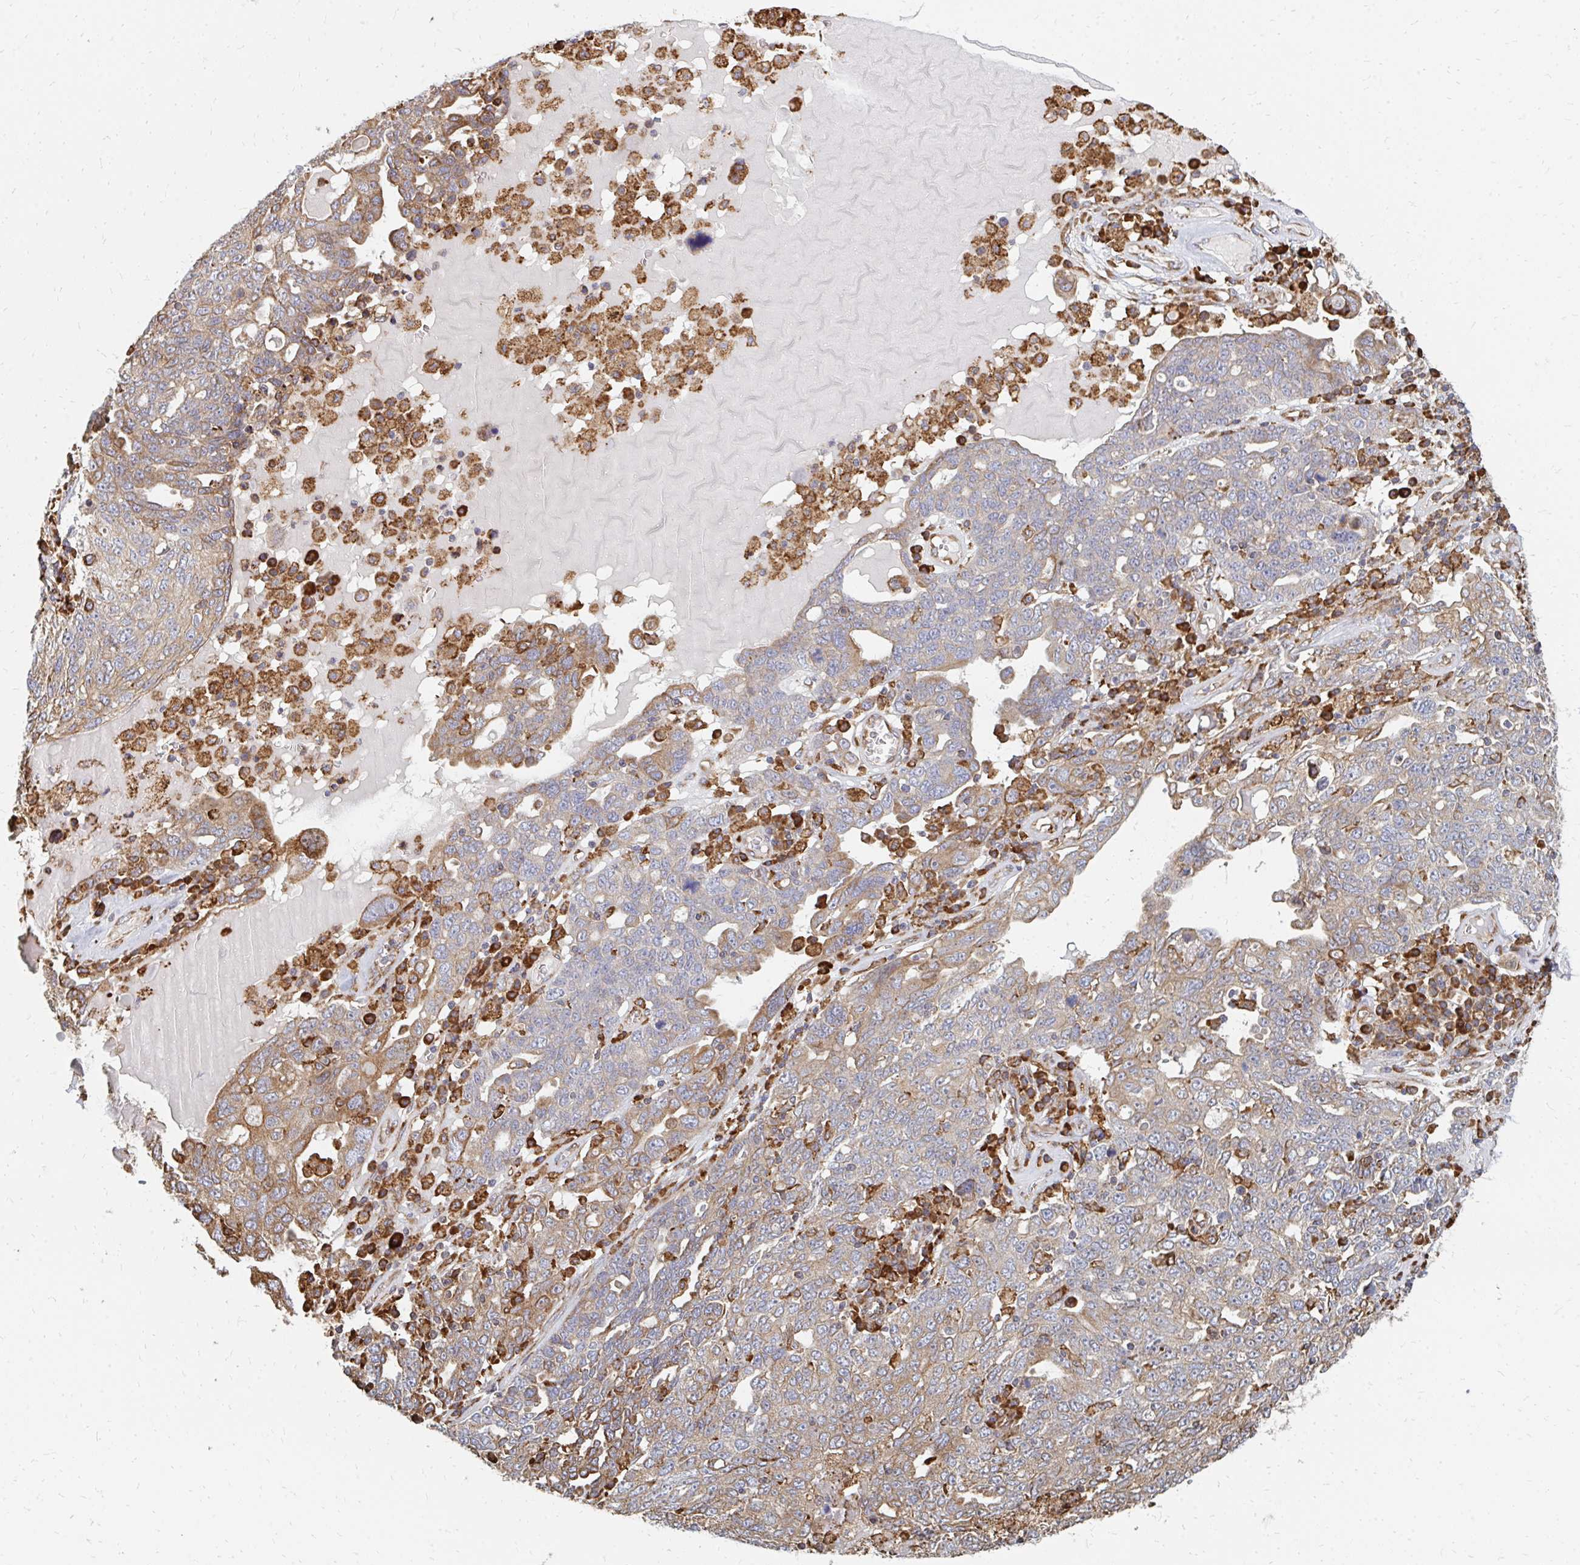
{"staining": {"intensity": "weak", "quantity": "25%-75%", "location": "cytoplasmic/membranous"}, "tissue": "ovarian cancer", "cell_type": "Tumor cells", "image_type": "cancer", "snomed": [{"axis": "morphology", "description": "Carcinoma, endometroid"}, {"axis": "topography", "description": "Ovary"}], "caption": "A high-resolution image shows IHC staining of ovarian endometroid carcinoma, which exhibits weak cytoplasmic/membranous positivity in approximately 25%-75% of tumor cells.", "gene": "PPP1R13L", "patient": {"sex": "female", "age": 62}}